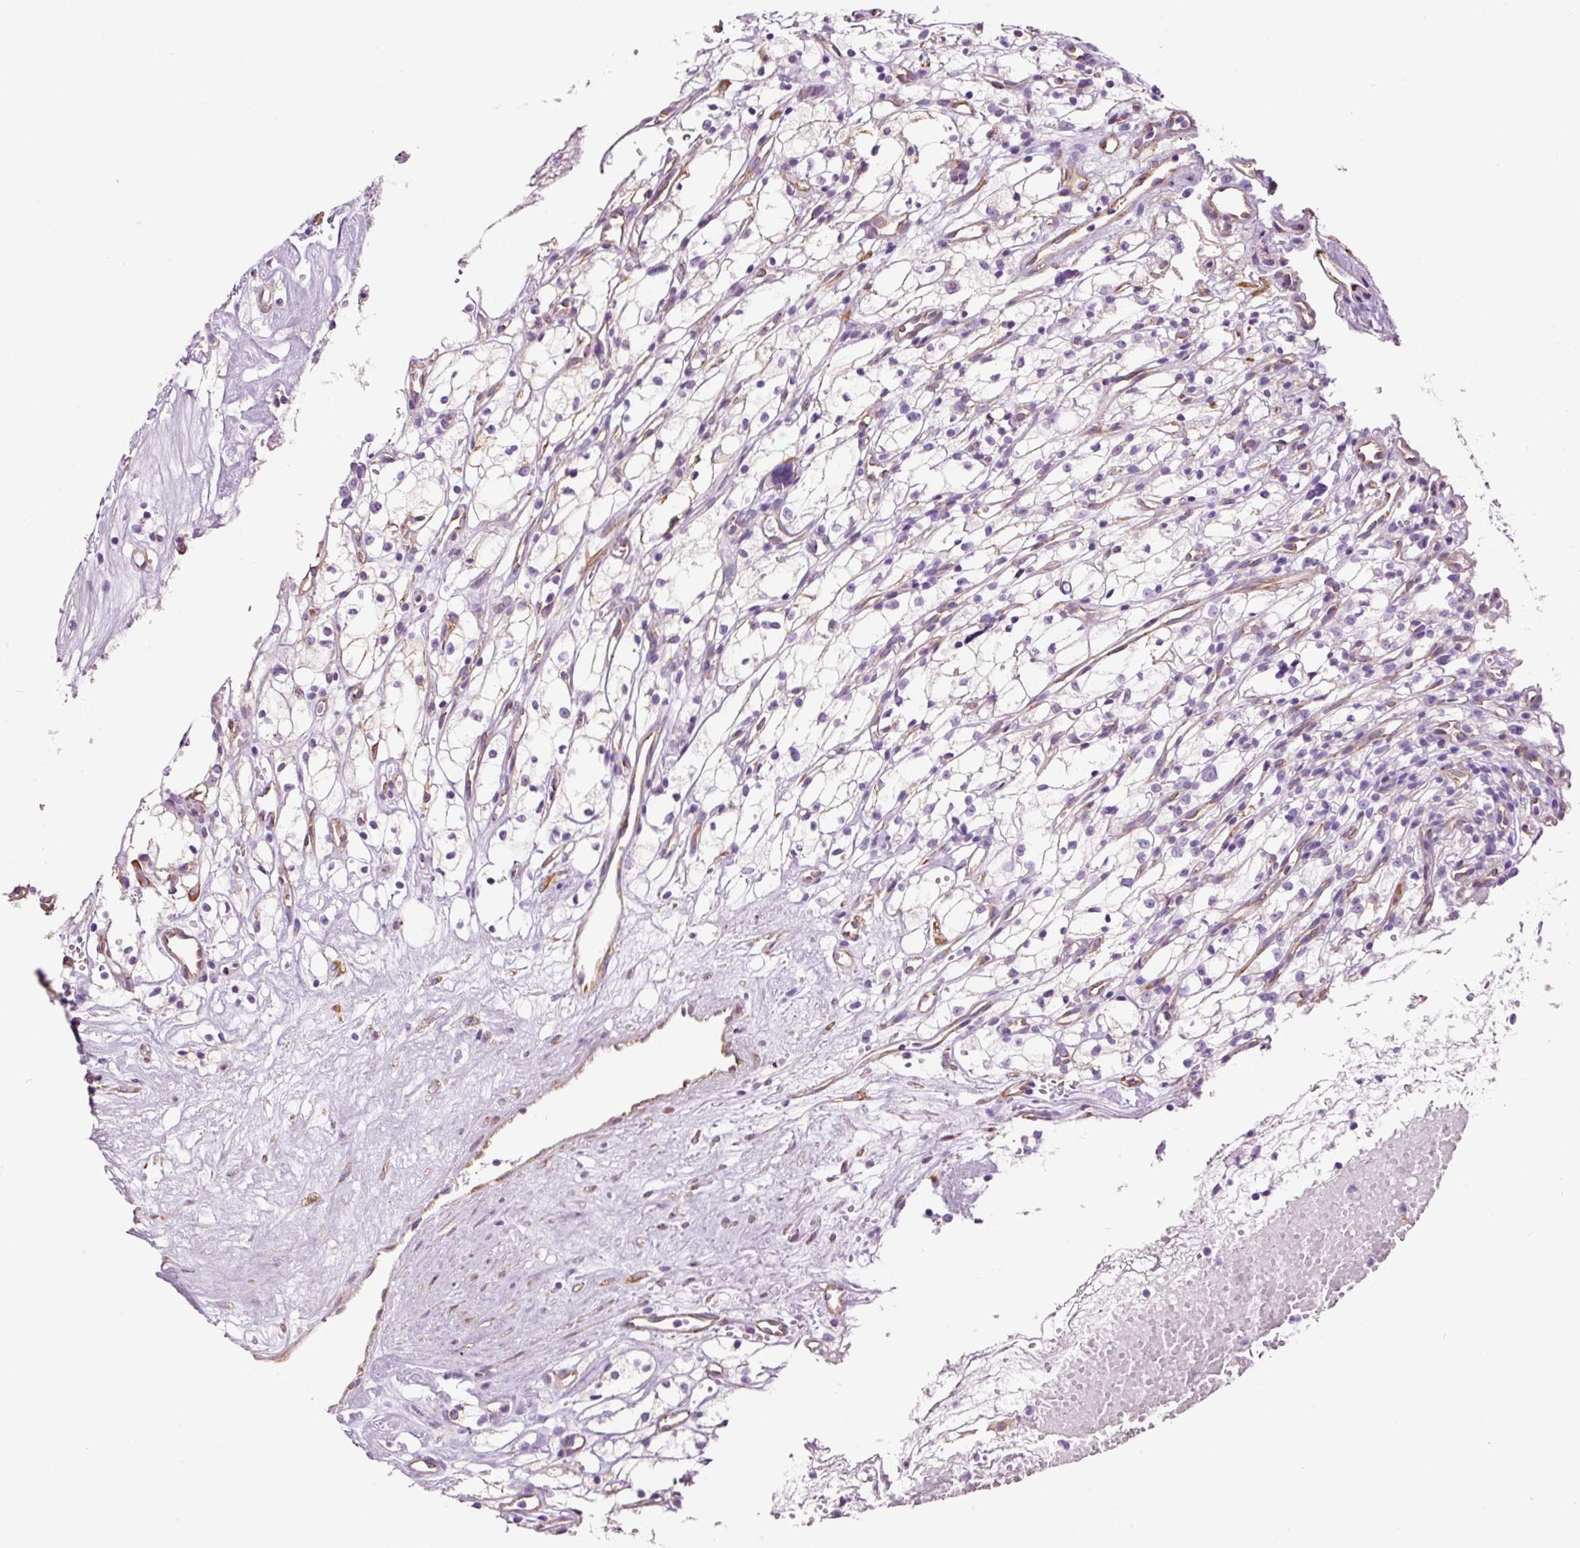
{"staining": {"intensity": "negative", "quantity": "none", "location": "none"}, "tissue": "renal cancer", "cell_type": "Tumor cells", "image_type": "cancer", "snomed": [{"axis": "morphology", "description": "Adenocarcinoma, NOS"}, {"axis": "topography", "description": "Kidney"}], "caption": "The photomicrograph exhibits no significant positivity in tumor cells of adenocarcinoma (renal).", "gene": "GCG", "patient": {"sex": "male", "age": 59}}